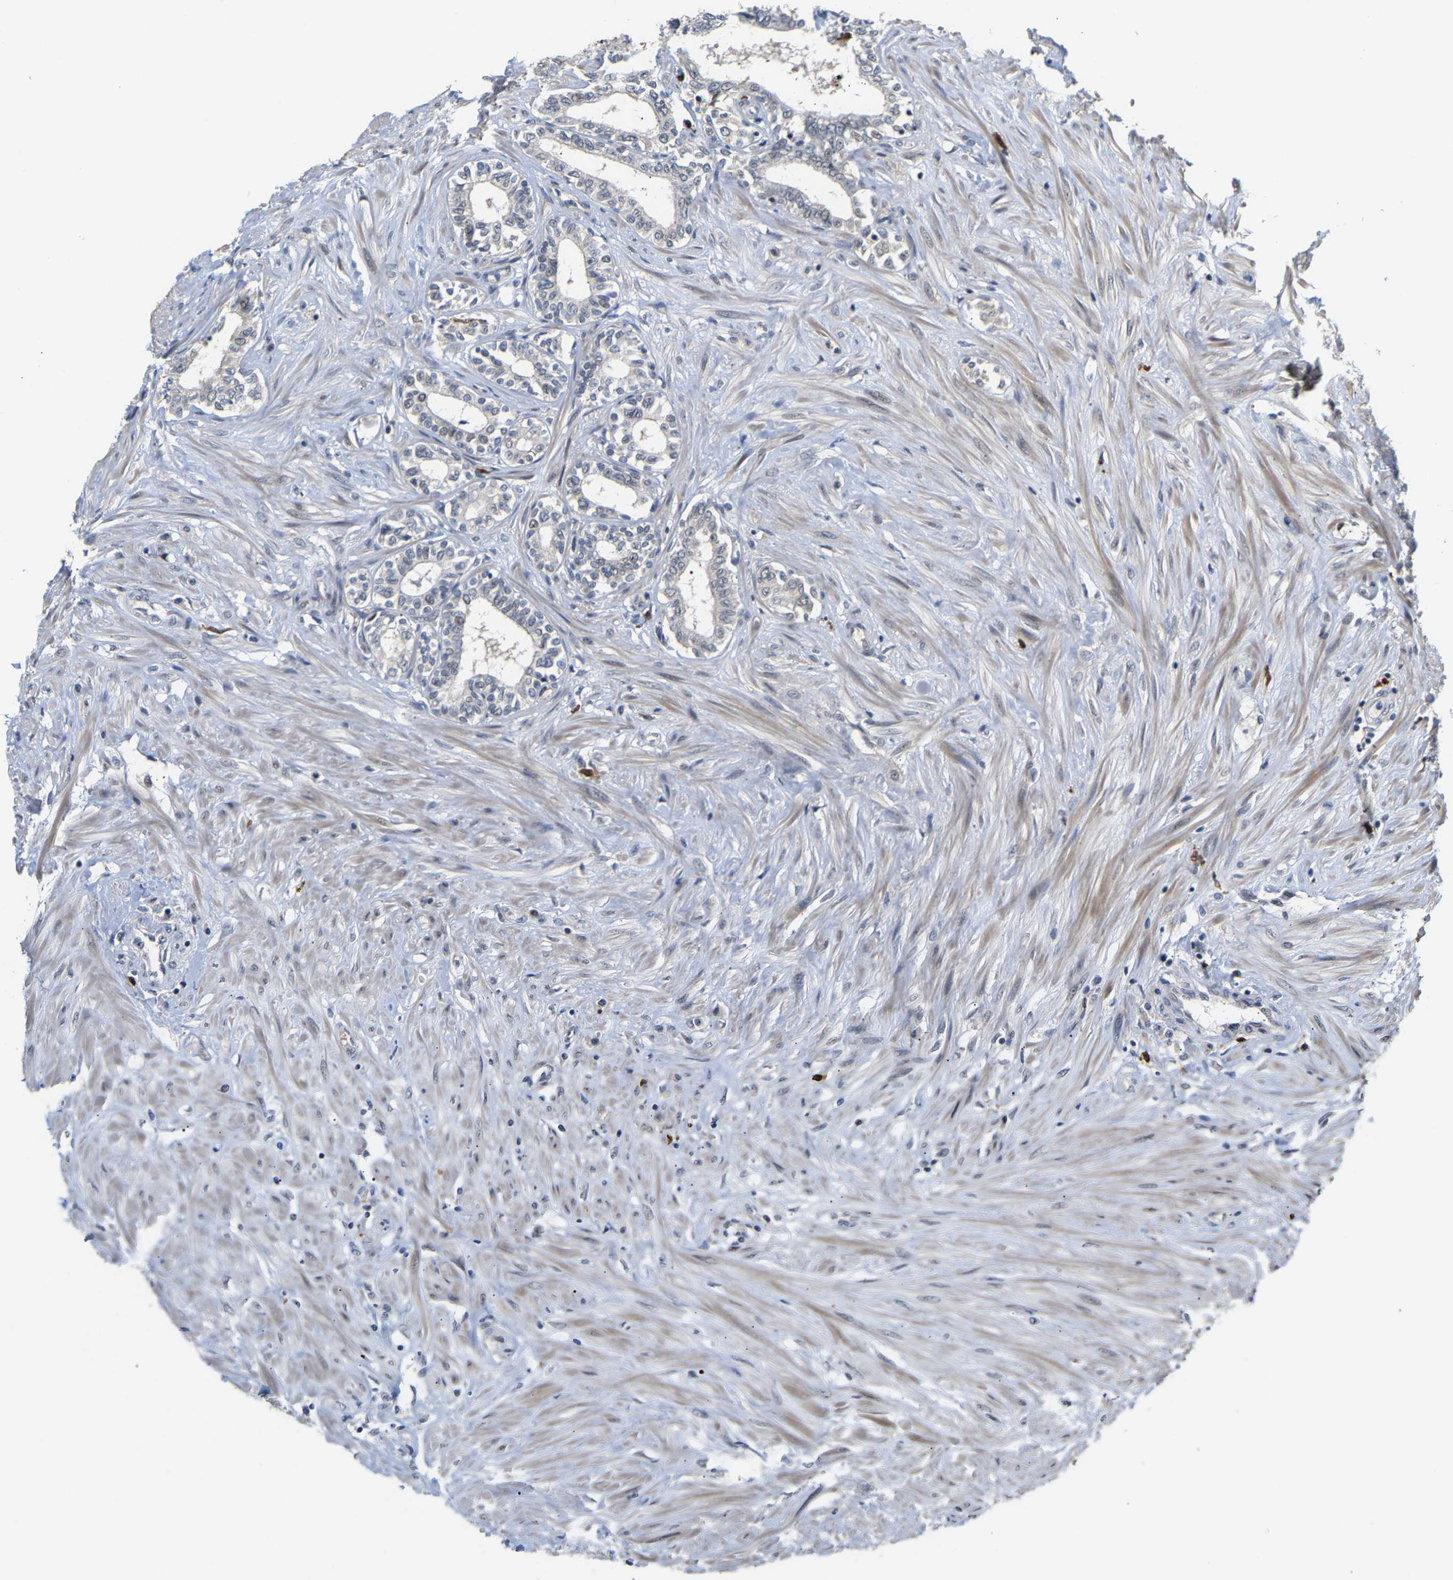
{"staining": {"intensity": "negative", "quantity": "none", "location": "none"}, "tissue": "seminal vesicle", "cell_type": "Glandular cells", "image_type": "normal", "snomed": [{"axis": "morphology", "description": "Normal tissue, NOS"}, {"axis": "morphology", "description": "Adenocarcinoma, High grade"}, {"axis": "topography", "description": "Prostate"}, {"axis": "topography", "description": "Seminal veicle"}], "caption": "Immunohistochemistry histopathology image of normal seminal vesicle: human seminal vesicle stained with DAB demonstrates no significant protein staining in glandular cells.", "gene": "TDRD7", "patient": {"sex": "male", "age": 55}}